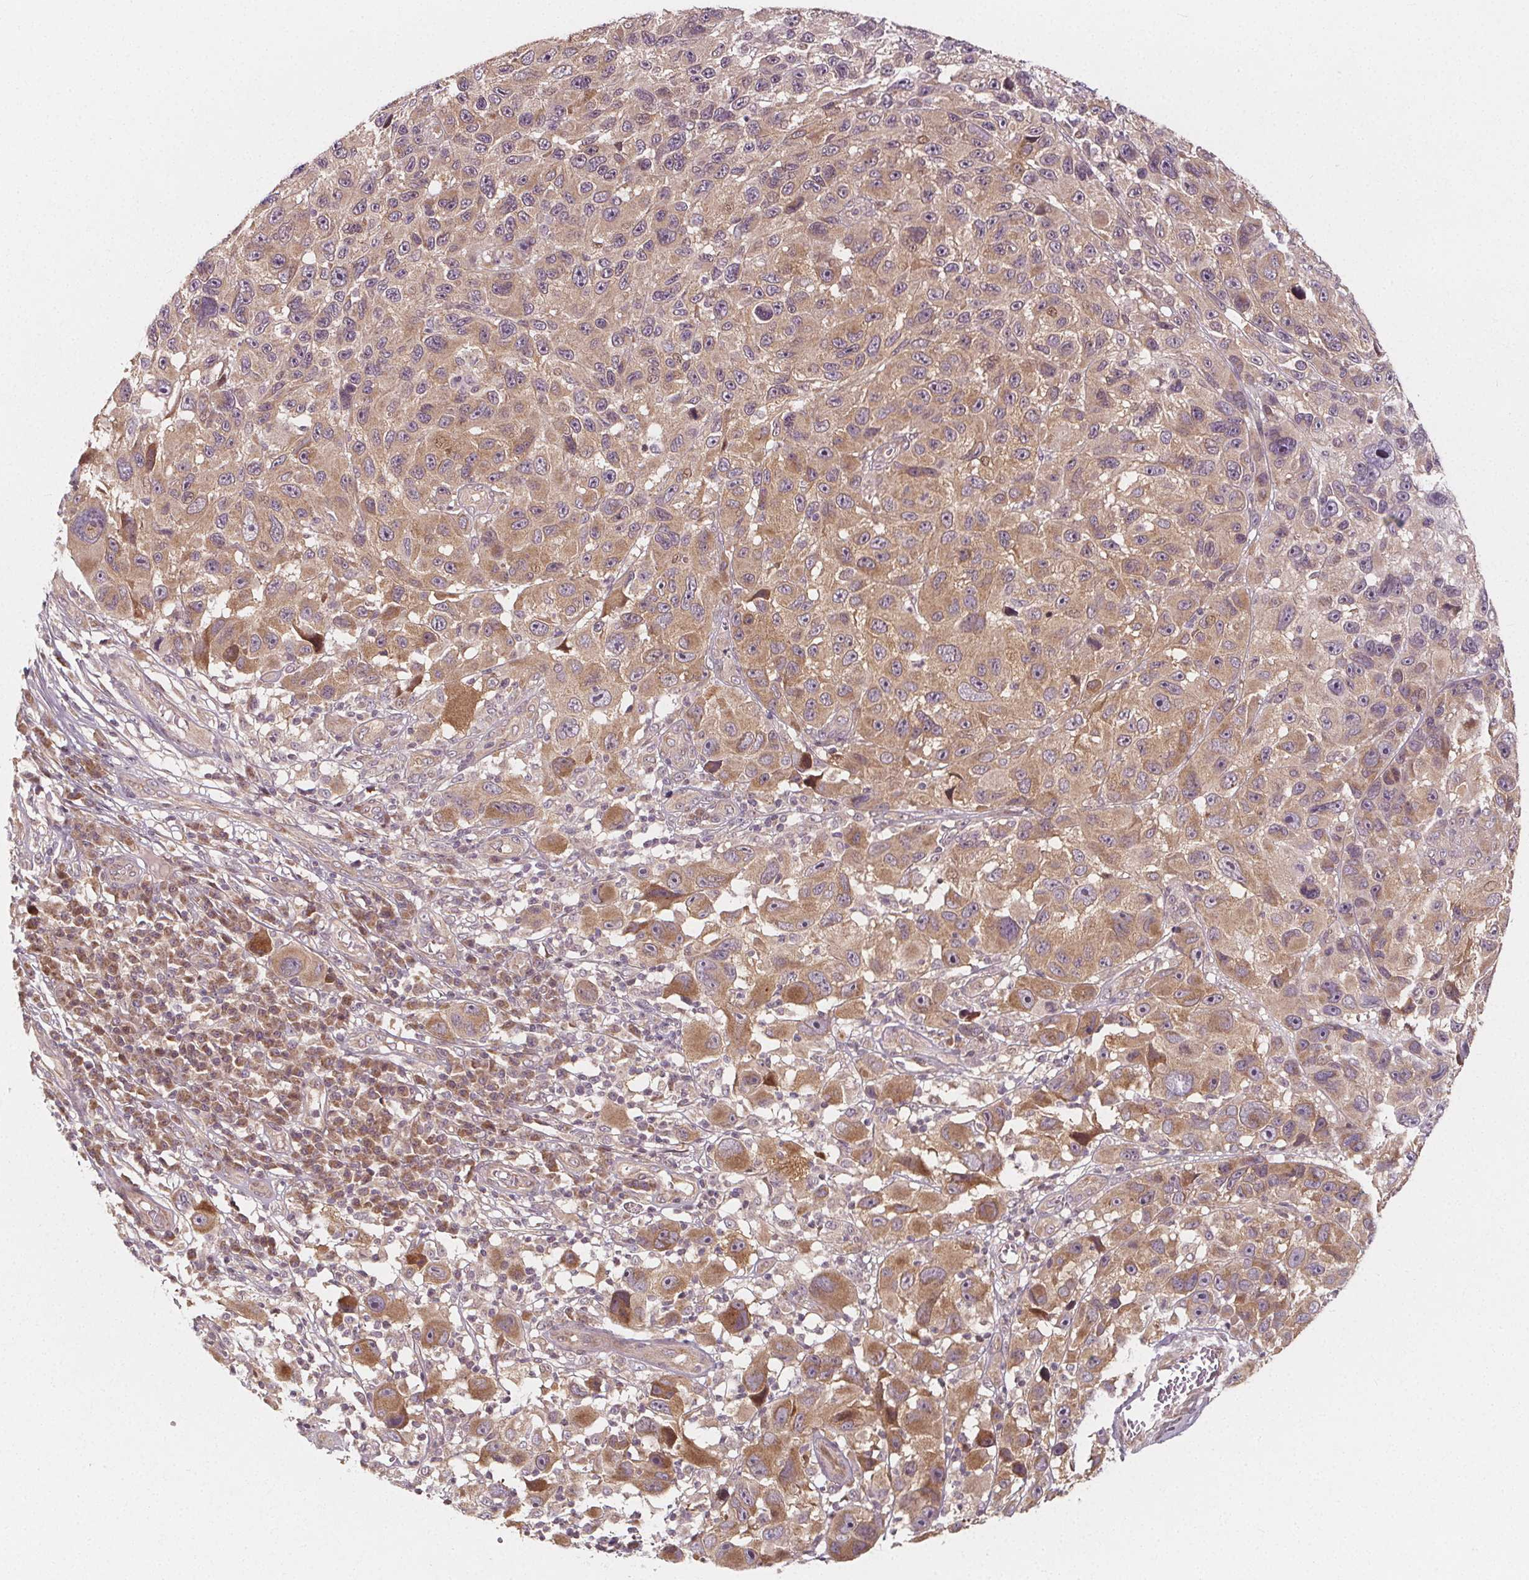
{"staining": {"intensity": "moderate", "quantity": "25%-75%", "location": "cytoplasmic/membranous,nuclear"}, "tissue": "melanoma", "cell_type": "Tumor cells", "image_type": "cancer", "snomed": [{"axis": "morphology", "description": "Malignant melanoma, NOS"}, {"axis": "topography", "description": "Skin"}], "caption": "The histopathology image exhibits immunohistochemical staining of malignant melanoma. There is moderate cytoplasmic/membranous and nuclear staining is present in about 25%-75% of tumor cells.", "gene": "AKT1S1", "patient": {"sex": "male", "age": 53}}